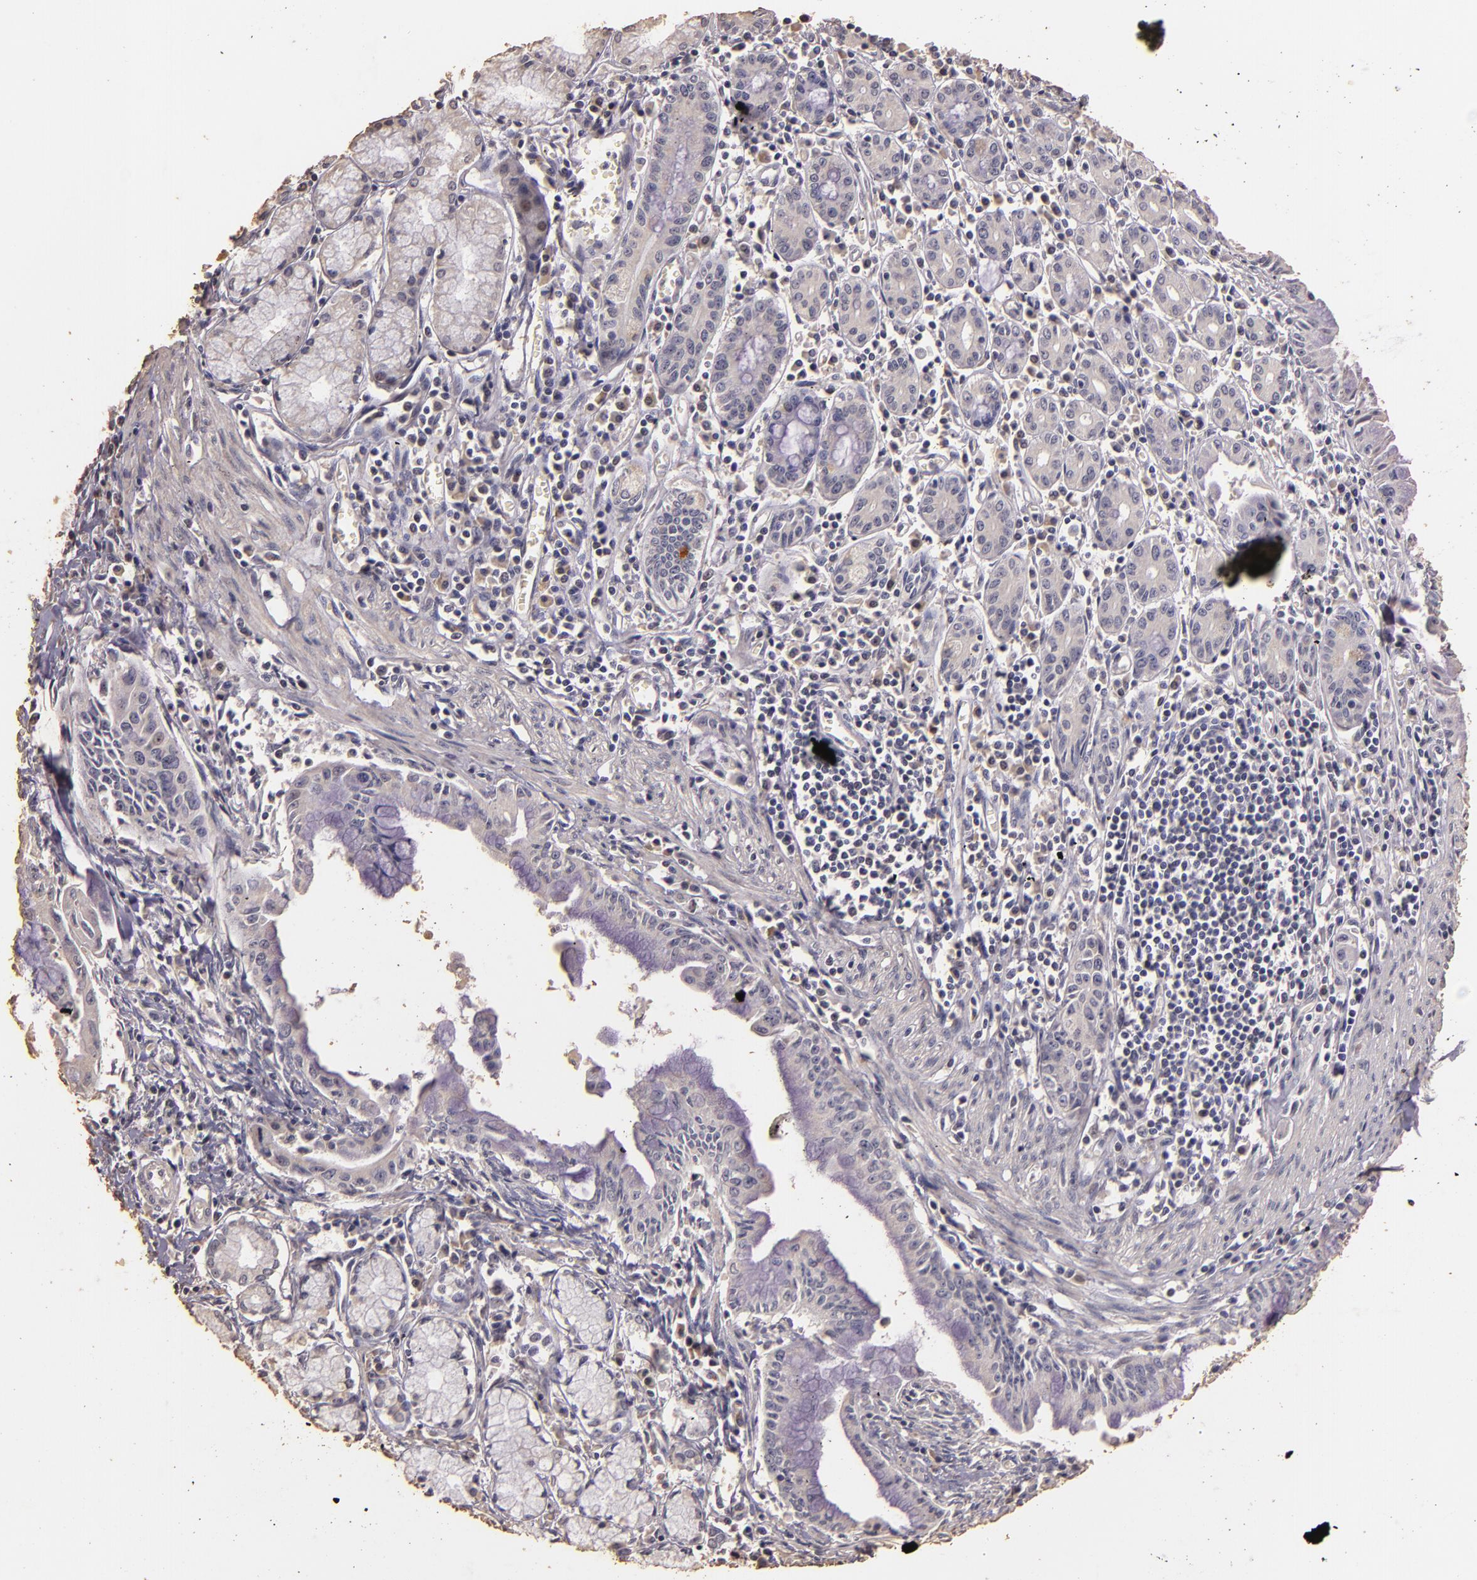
{"staining": {"intensity": "negative", "quantity": "none", "location": "none"}, "tissue": "pancreatic cancer", "cell_type": "Tumor cells", "image_type": "cancer", "snomed": [{"axis": "morphology", "description": "Adenocarcinoma, NOS"}, {"axis": "topography", "description": "Pancreas"}], "caption": "Tumor cells are negative for brown protein staining in pancreatic cancer.", "gene": "BCL2L13", "patient": {"sex": "male", "age": 59}}